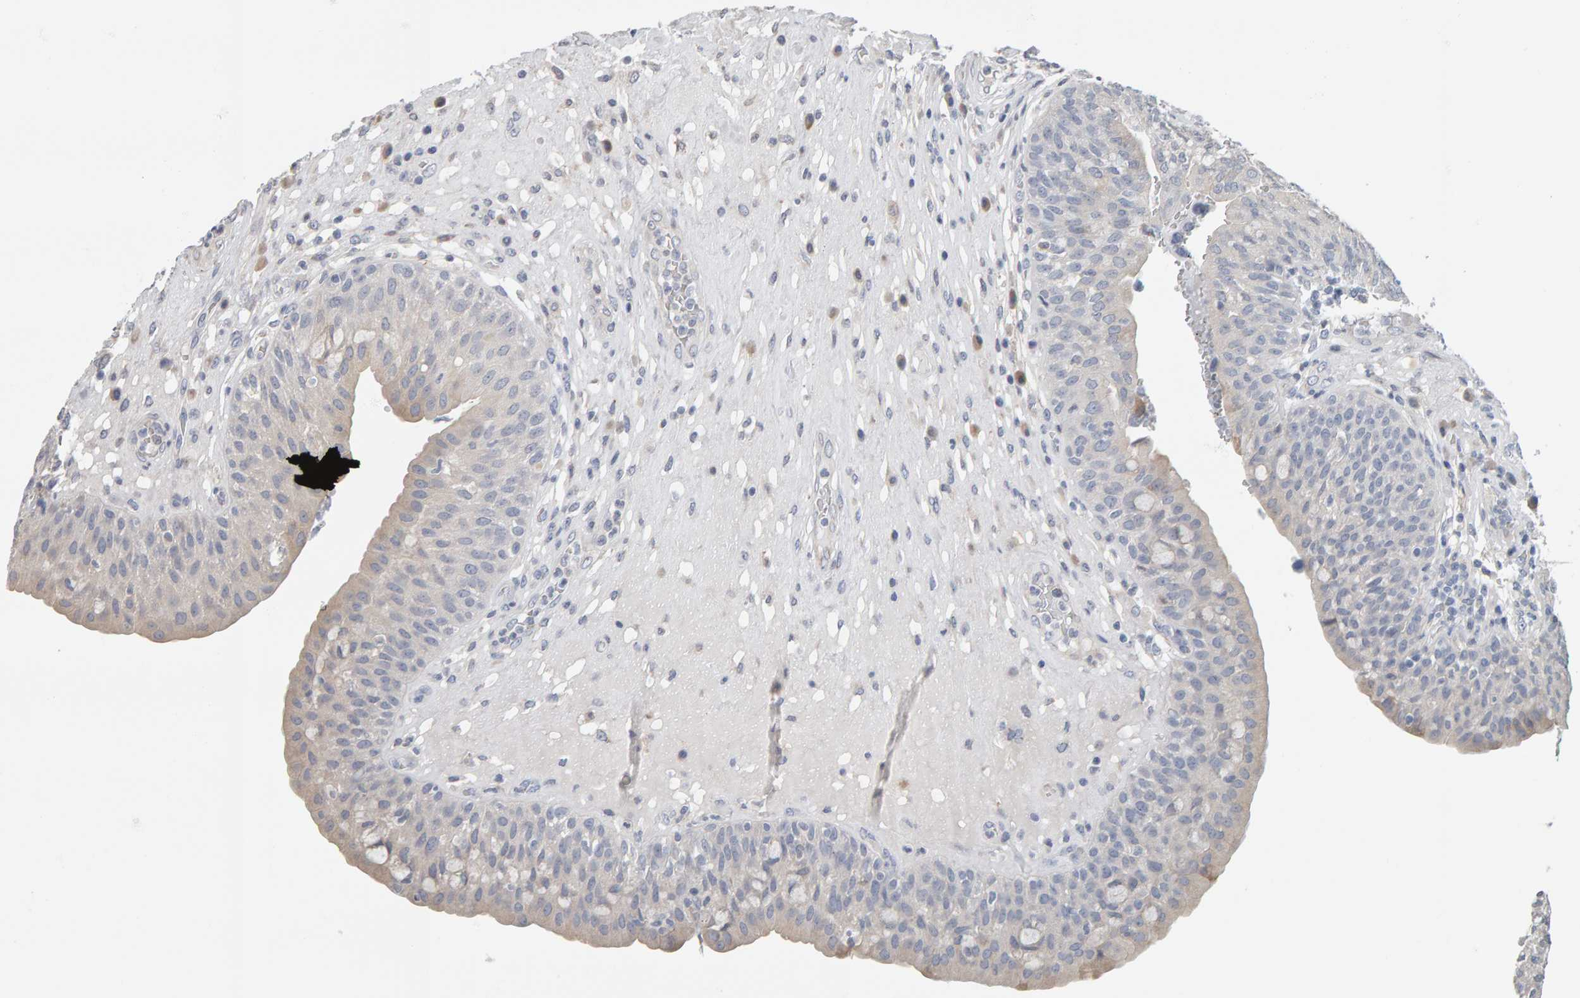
{"staining": {"intensity": "negative", "quantity": "none", "location": "none"}, "tissue": "urinary bladder", "cell_type": "Urothelial cells", "image_type": "normal", "snomed": [{"axis": "morphology", "description": "Normal tissue, NOS"}, {"axis": "topography", "description": "Urinary bladder"}], "caption": "Immunohistochemistry (IHC) micrograph of unremarkable urinary bladder: urinary bladder stained with DAB exhibits no significant protein staining in urothelial cells.", "gene": "ADHFE1", "patient": {"sex": "female", "age": 62}}